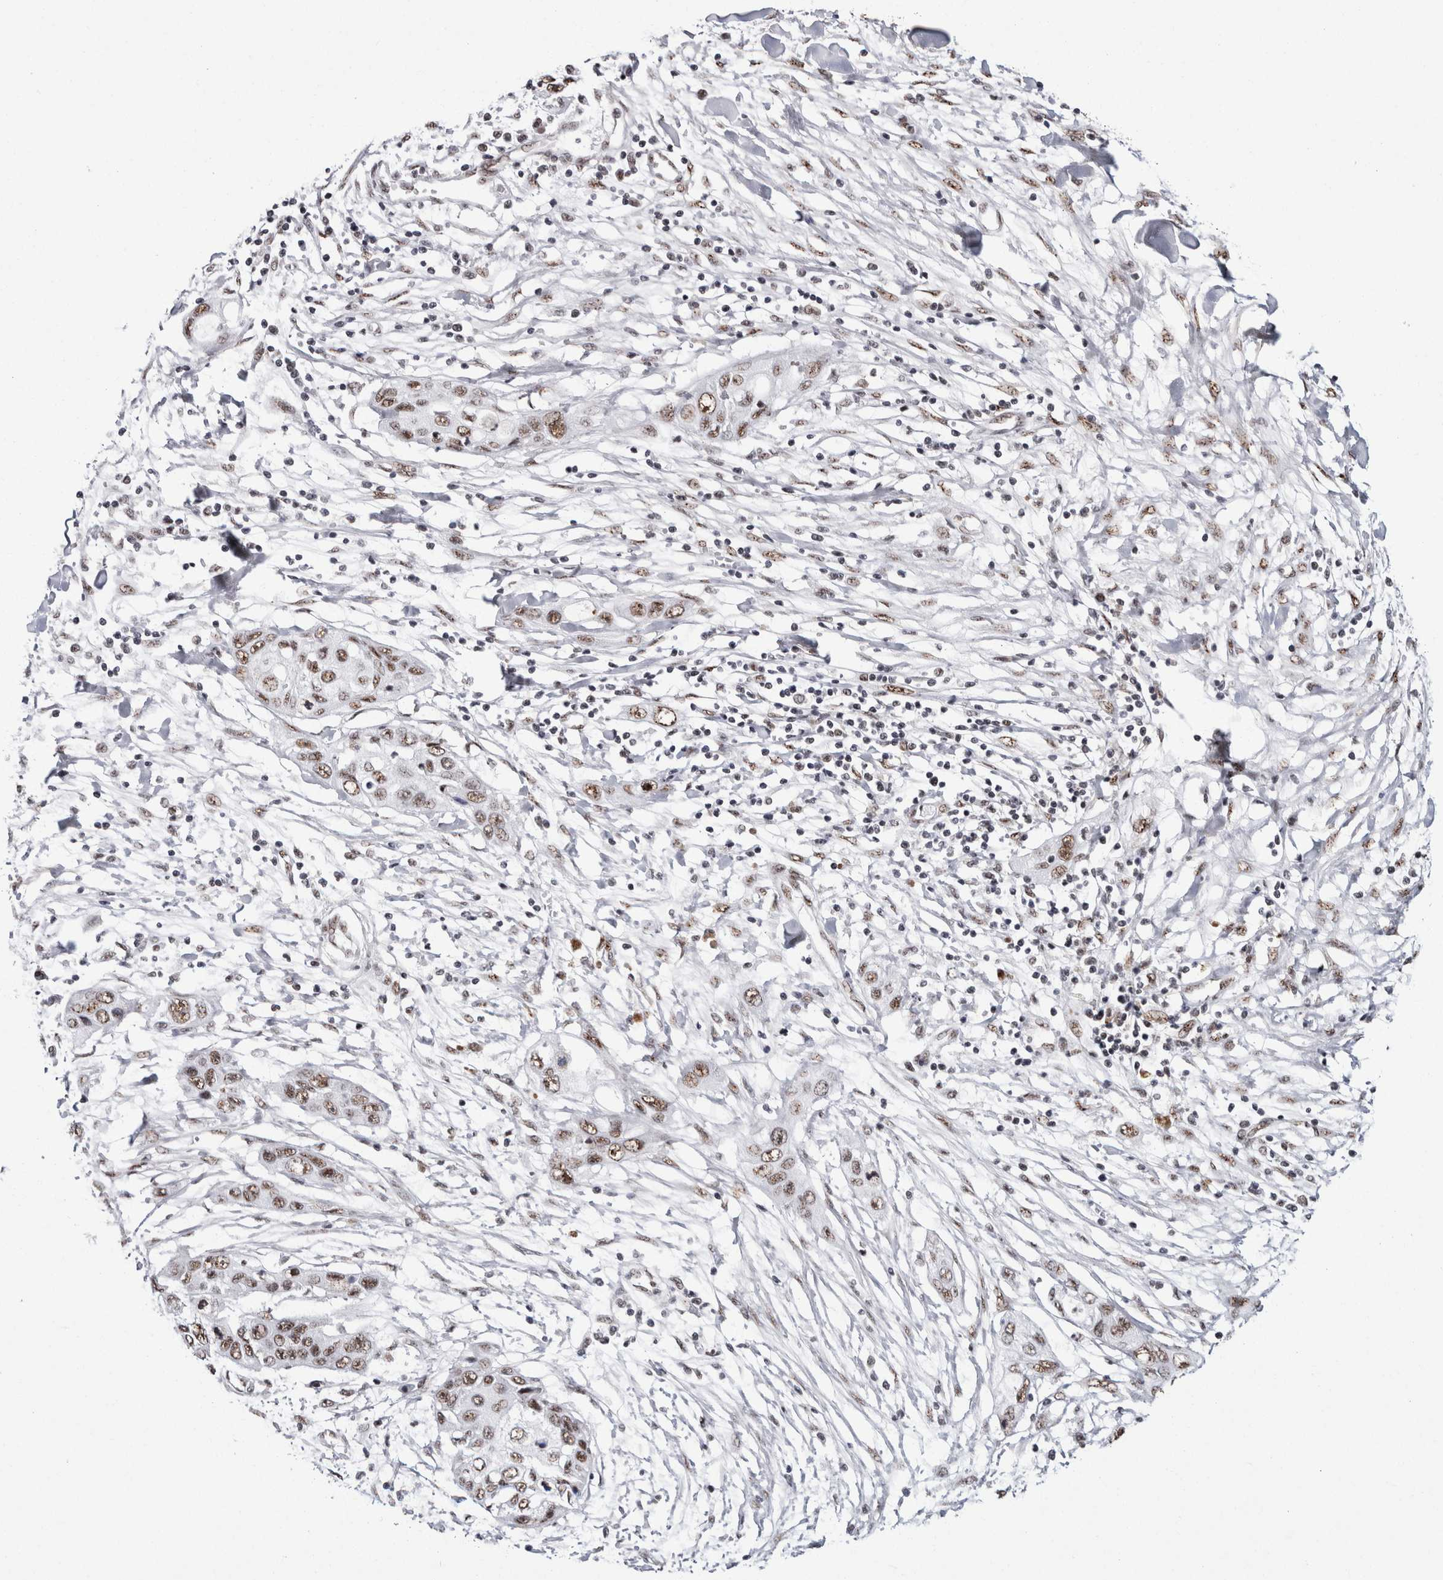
{"staining": {"intensity": "moderate", "quantity": ">75%", "location": "nuclear"}, "tissue": "pancreatic cancer", "cell_type": "Tumor cells", "image_type": "cancer", "snomed": [{"axis": "morphology", "description": "Adenocarcinoma, NOS"}, {"axis": "topography", "description": "Pancreas"}], "caption": "Immunohistochemical staining of human pancreatic cancer (adenocarcinoma) demonstrates medium levels of moderate nuclear expression in approximately >75% of tumor cells.", "gene": "MKNK1", "patient": {"sex": "female", "age": 70}}